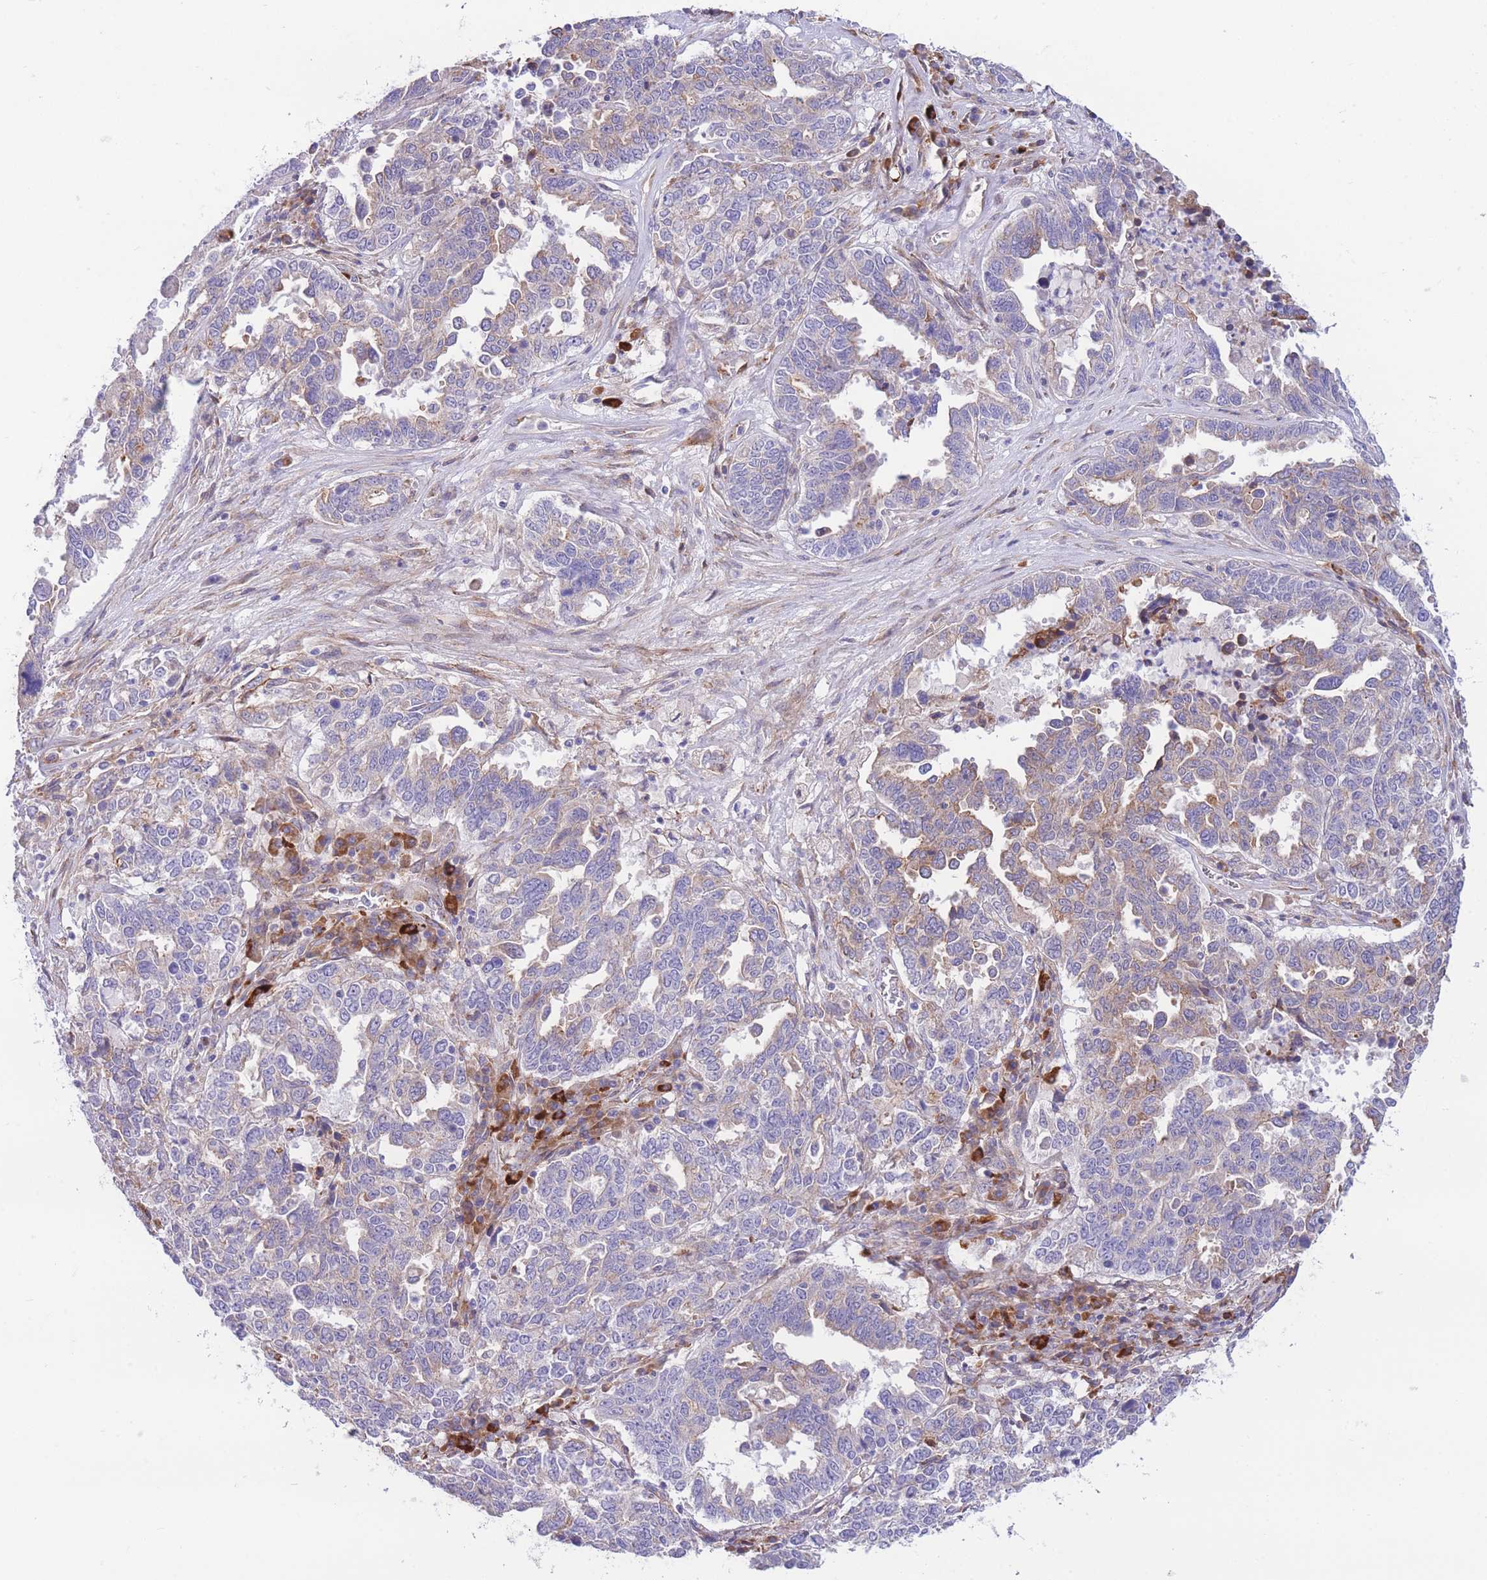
{"staining": {"intensity": "weak", "quantity": "<25%", "location": "cytoplasmic/membranous"}, "tissue": "ovarian cancer", "cell_type": "Tumor cells", "image_type": "cancer", "snomed": [{"axis": "morphology", "description": "Carcinoma, endometroid"}, {"axis": "topography", "description": "Ovary"}], "caption": "Tumor cells show no significant protein positivity in endometroid carcinoma (ovarian).", "gene": "DET1", "patient": {"sex": "female", "age": 62}}